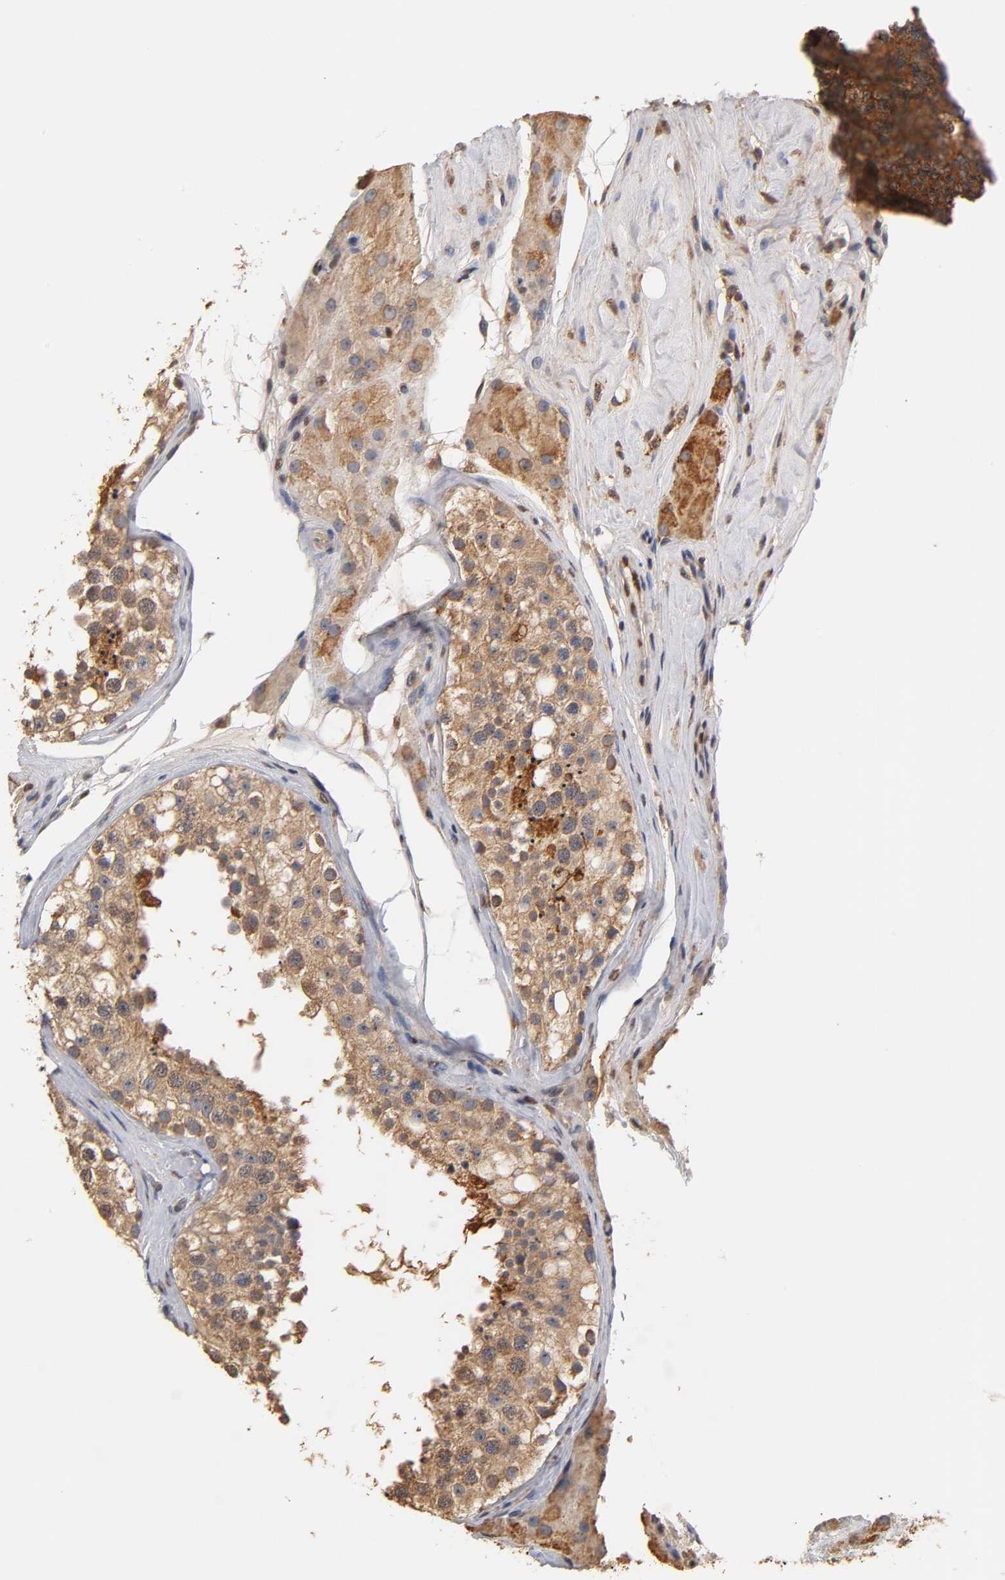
{"staining": {"intensity": "moderate", "quantity": ">75%", "location": "cytoplasmic/membranous"}, "tissue": "testis", "cell_type": "Cells in seminiferous ducts", "image_type": "normal", "snomed": [{"axis": "morphology", "description": "Normal tissue, NOS"}, {"axis": "topography", "description": "Testis"}], "caption": "An IHC photomicrograph of normal tissue is shown. Protein staining in brown shows moderate cytoplasmic/membranous positivity in testis within cells in seminiferous ducts. The protein is stained brown, and the nuclei are stained in blue (DAB (3,3'-diaminobenzidine) IHC with brightfield microscopy, high magnification).", "gene": "PKN1", "patient": {"sex": "male", "age": 68}}